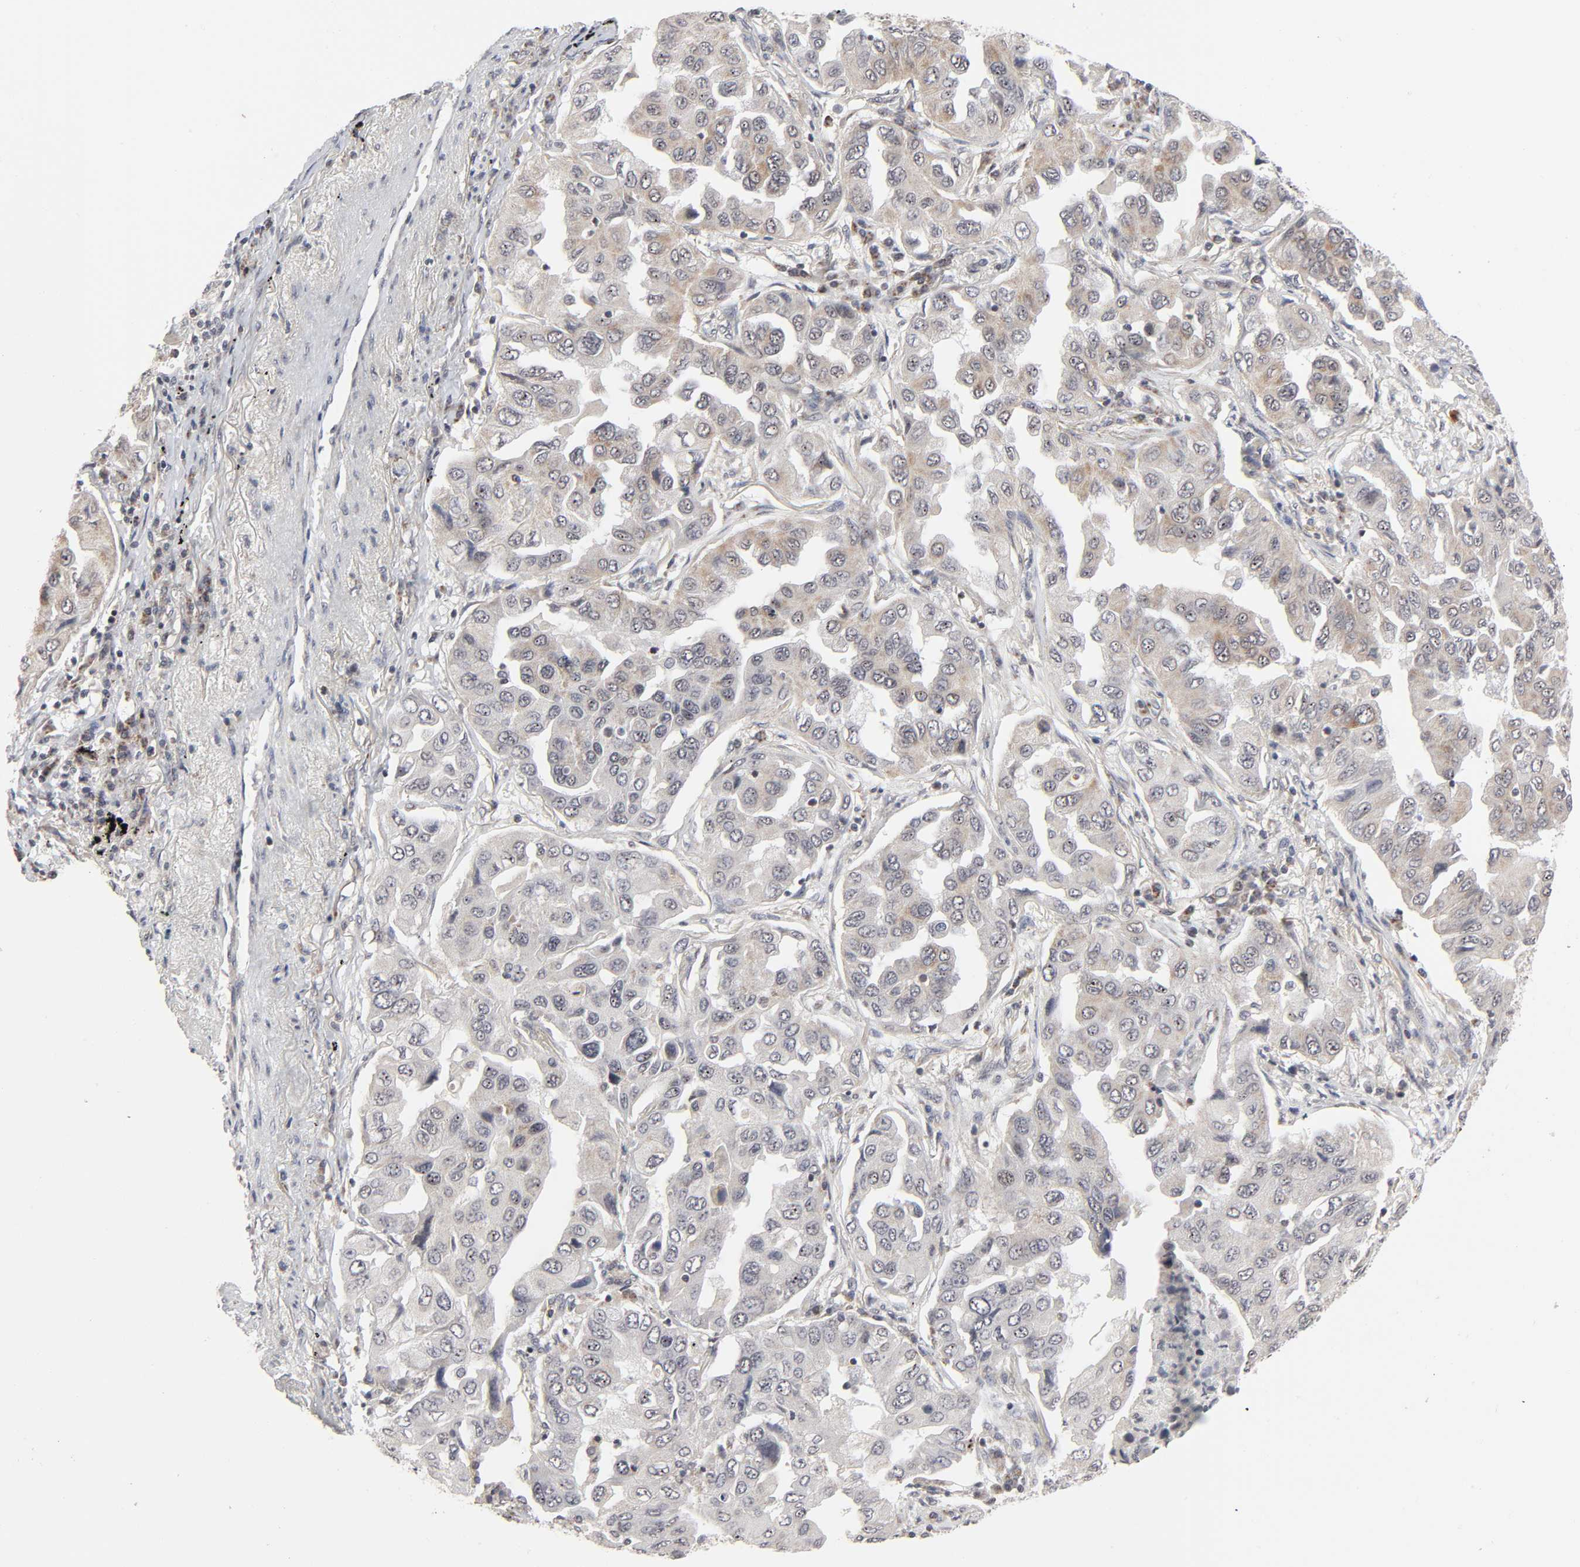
{"staining": {"intensity": "moderate", "quantity": "25%-75%", "location": "cytoplasmic/membranous"}, "tissue": "lung cancer", "cell_type": "Tumor cells", "image_type": "cancer", "snomed": [{"axis": "morphology", "description": "Adenocarcinoma, NOS"}, {"axis": "topography", "description": "Lung"}], "caption": "A medium amount of moderate cytoplasmic/membranous staining is identified in about 25%-75% of tumor cells in lung cancer tissue.", "gene": "AUH", "patient": {"sex": "female", "age": 65}}